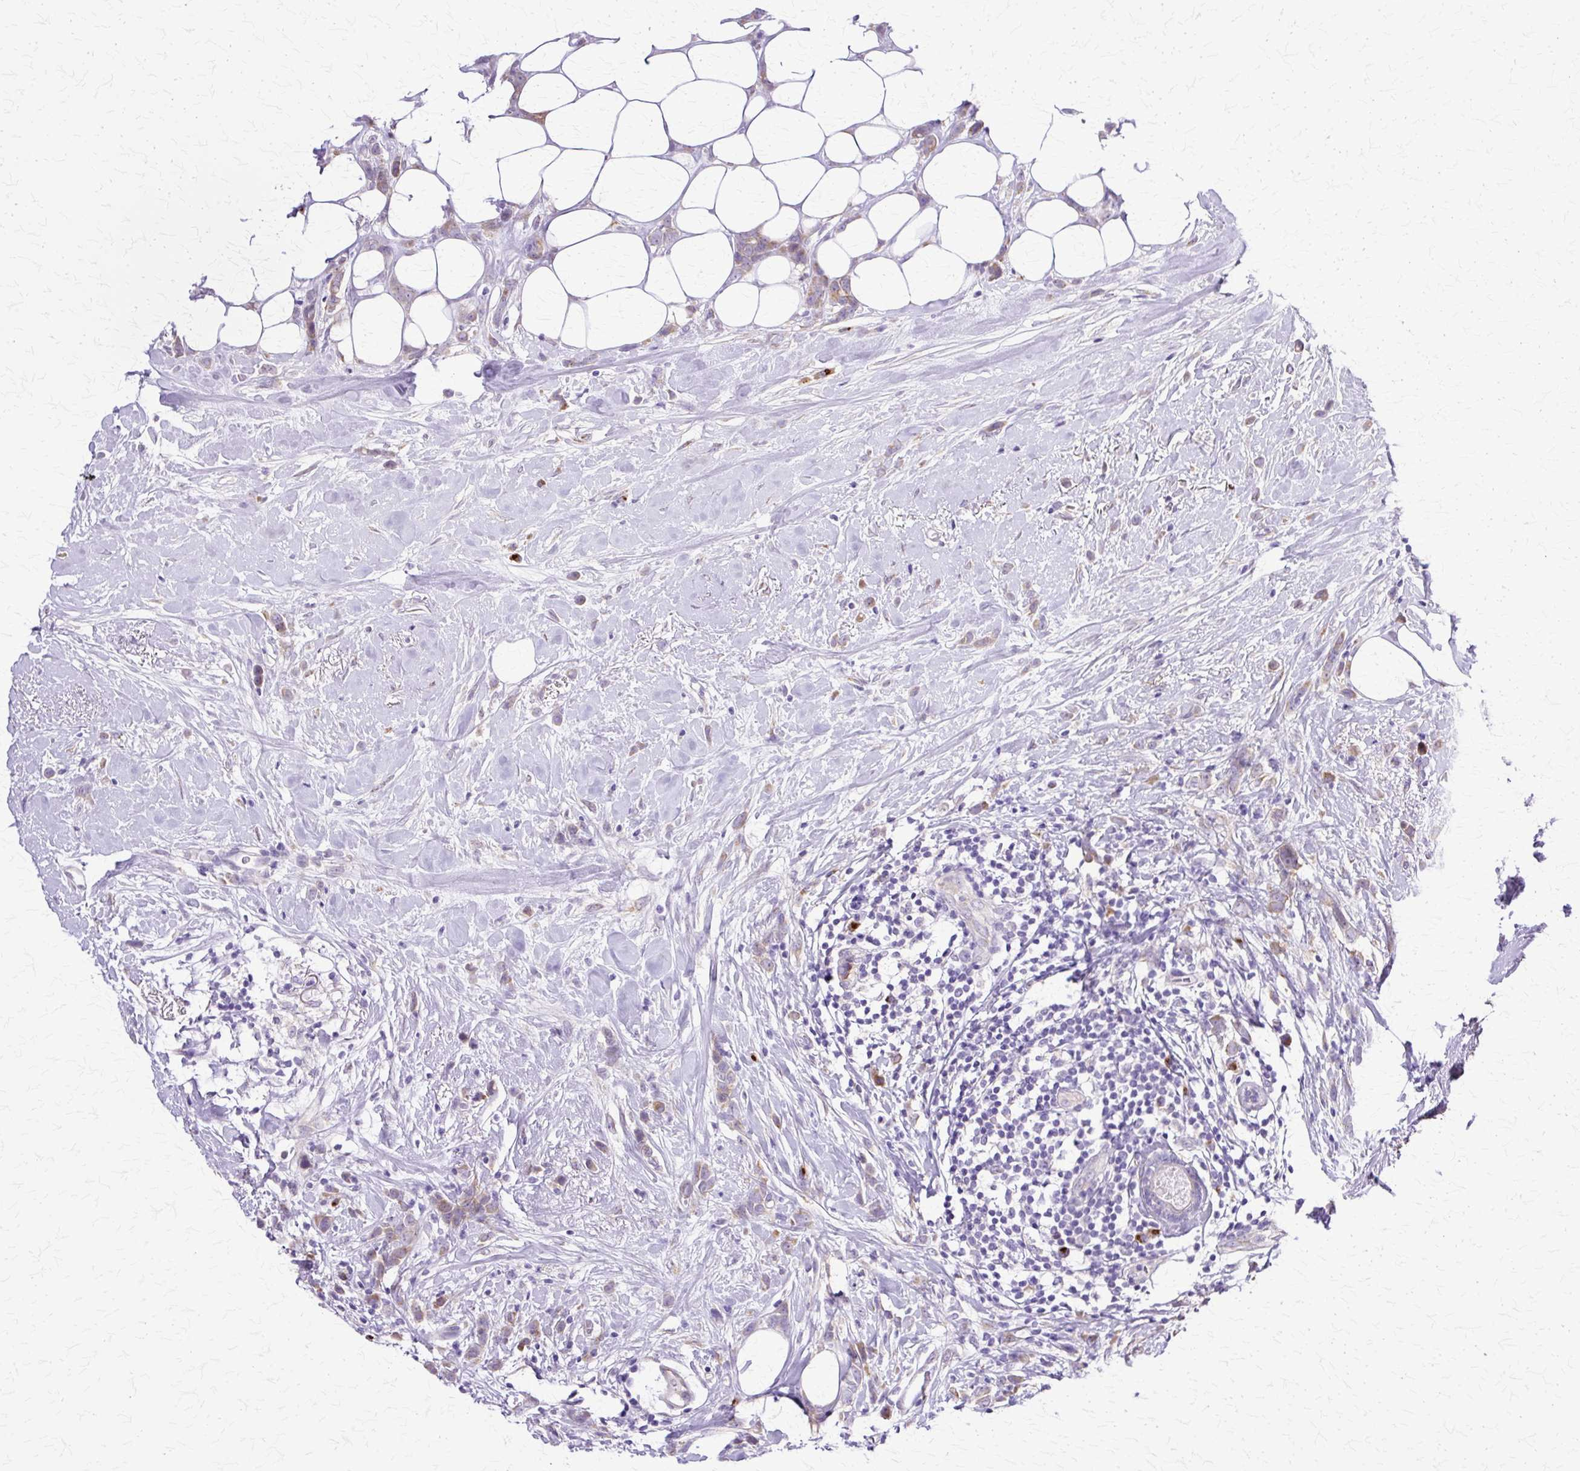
{"staining": {"intensity": "weak", "quantity": "<25%", "location": "cytoplasmic/membranous"}, "tissue": "breast cancer", "cell_type": "Tumor cells", "image_type": "cancer", "snomed": [{"axis": "morphology", "description": "Duct carcinoma"}, {"axis": "topography", "description": "Breast"}], "caption": "Breast cancer (infiltrating ductal carcinoma) stained for a protein using immunohistochemistry (IHC) displays no positivity tumor cells.", "gene": "TBC1D3G", "patient": {"sex": "female", "age": 80}}